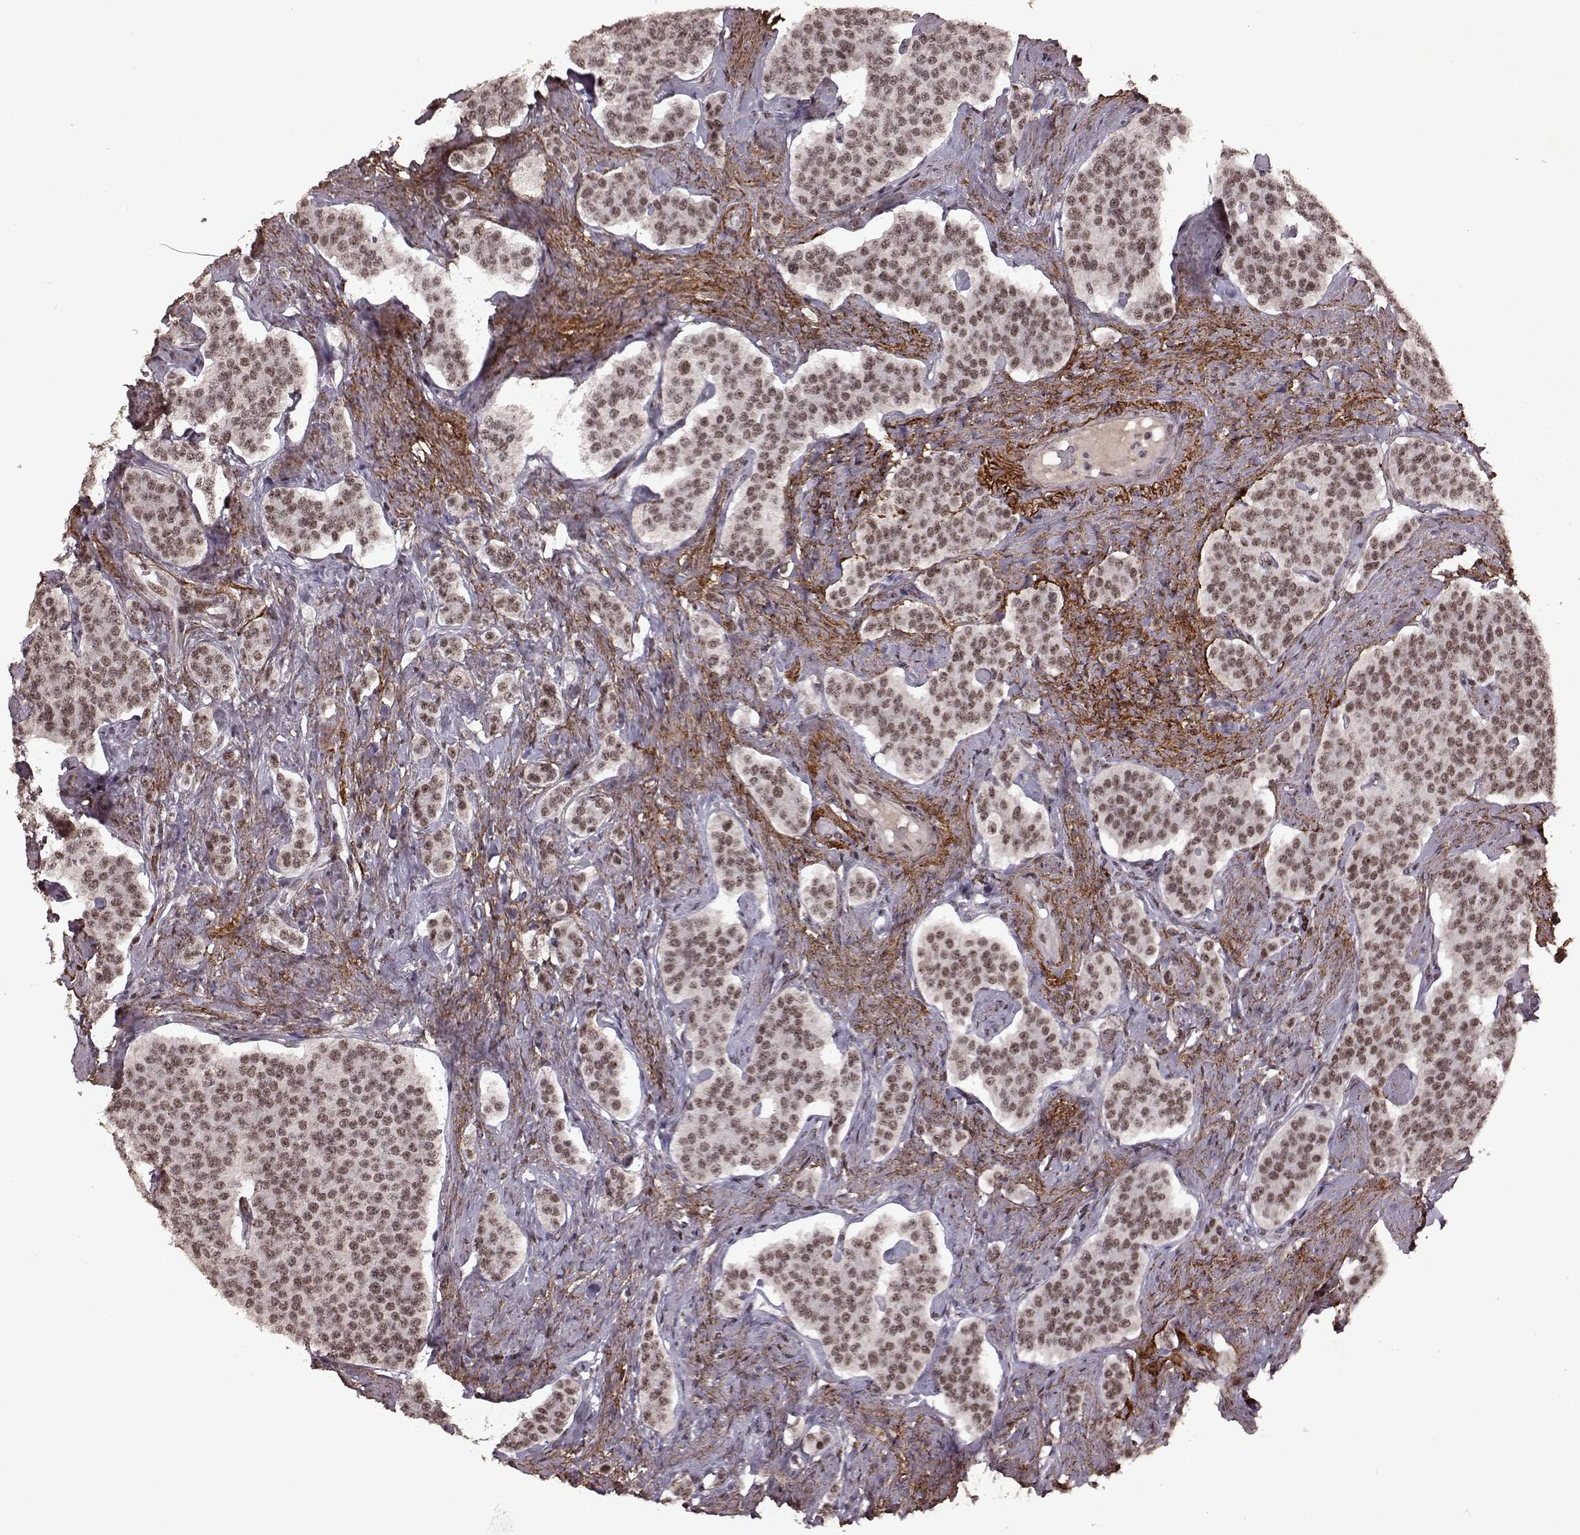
{"staining": {"intensity": "weak", "quantity": ">75%", "location": "nuclear"}, "tissue": "carcinoid", "cell_type": "Tumor cells", "image_type": "cancer", "snomed": [{"axis": "morphology", "description": "Carcinoid, malignant, NOS"}, {"axis": "topography", "description": "Small intestine"}], "caption": "Immunohistochemical staining of human carcinoid displays low levels of weak nuclear positivity in approximately >75% of tumor cells.", "gene": "RRAGD", "patient": {"sex": "female", "age": 58}}